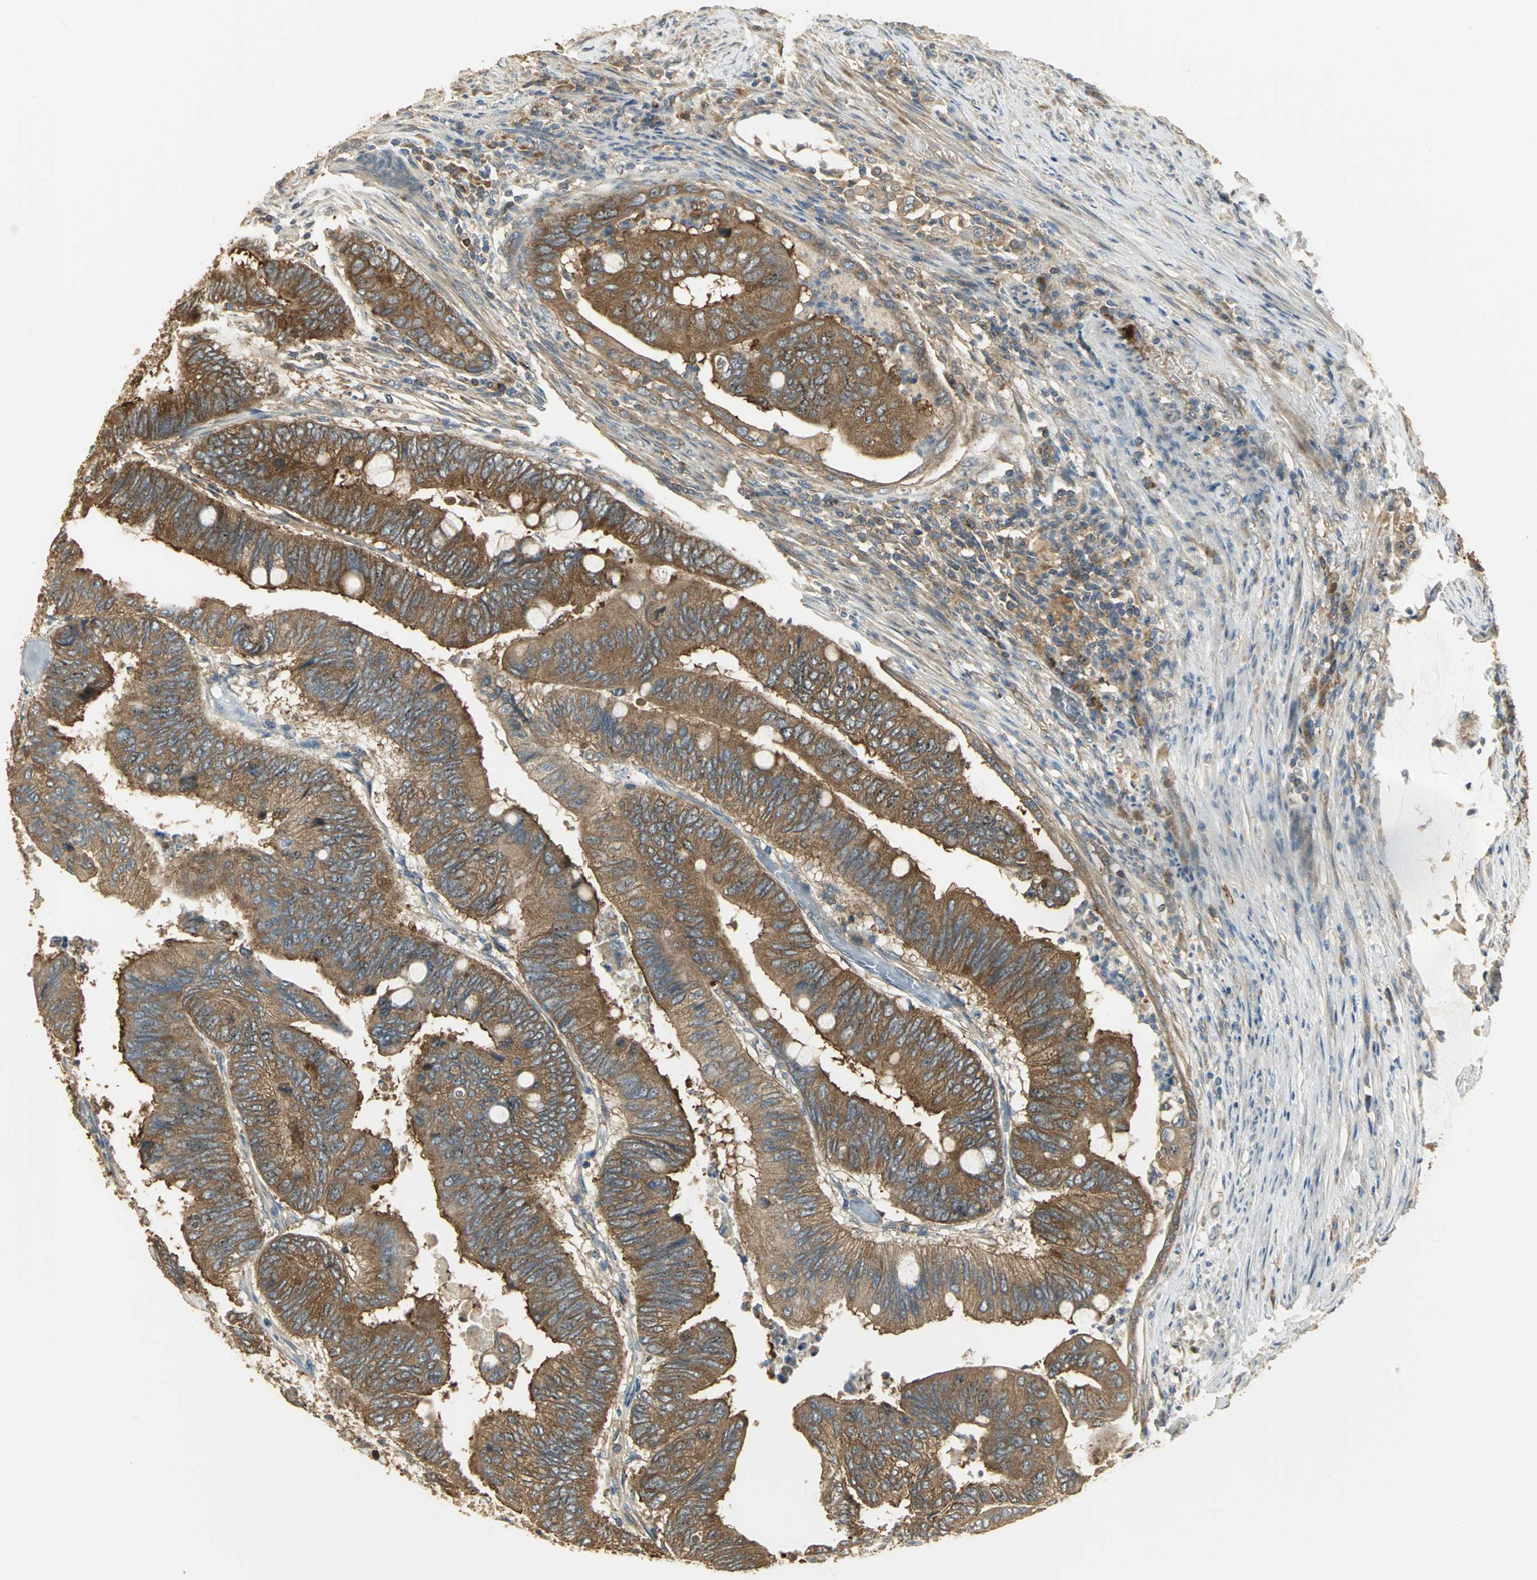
{"staining": {"intensity": "strong", "quantity": ">75%", "location": "cytoplasmic/membranous"}, "tissue": "colorectal cancer", "cell_type": "Tumor cells", "image_type": "cancer", "snomed": [{"axis": "morphology", "description": "Normal tissue, NOS"}, {"axis": "morphology", "description": "Adenocarcinoma, NOS"}, {"axis": "topography", "description": "Rectum"}, {"axis": "topography", "description": "Peripheral nerve tissue"}], "caption": "Immunohistochemistry (DAB (3,3'-diaminobenzidine)) staining of adenocarcinoma (colorectal) shows strong cytoplasmic/membranous protein expression in about >75% of tumor cells.", "gene": "RARS1", "patient": {"sex": "male", "age": 92}}